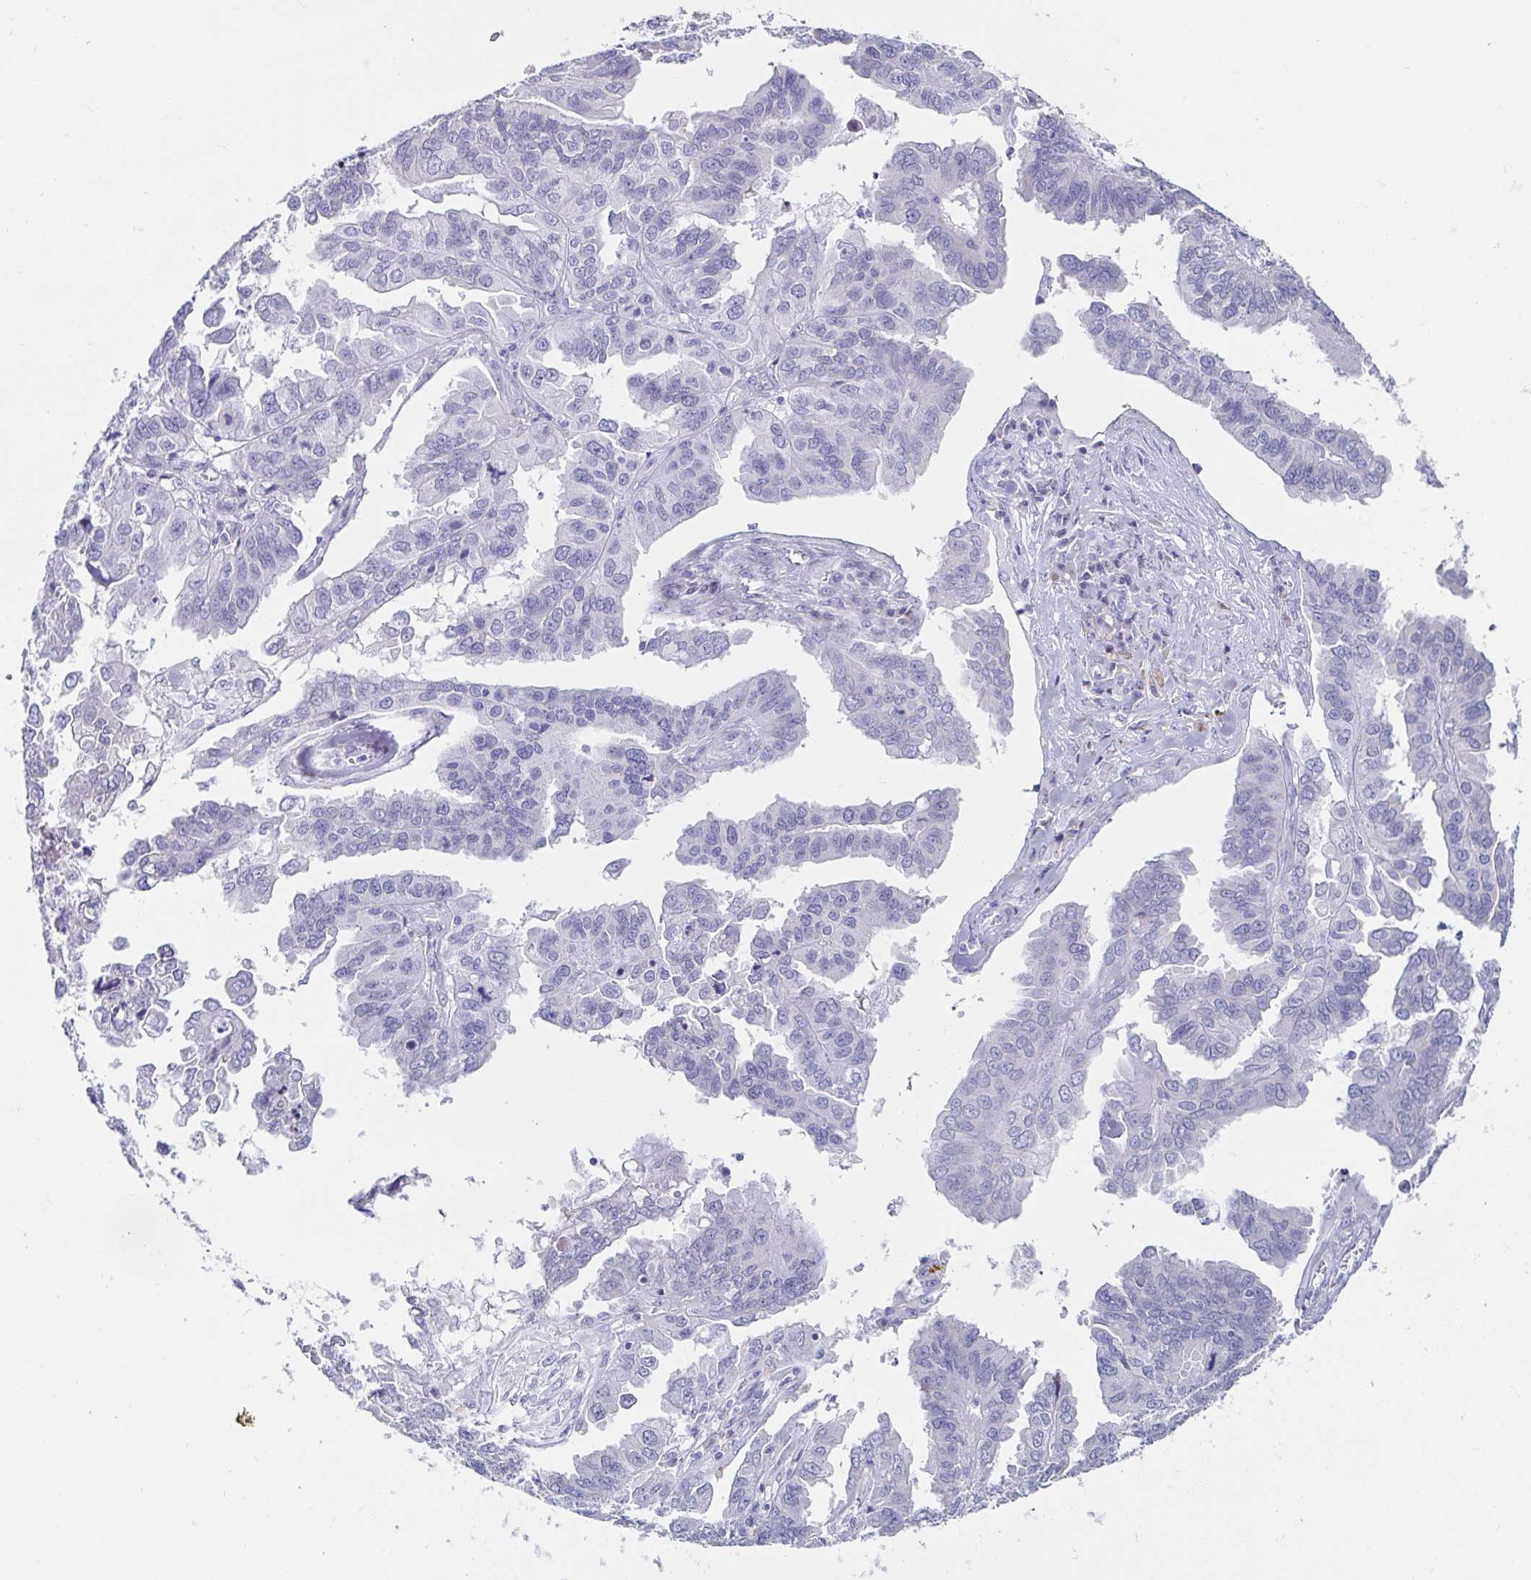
{"staining": {"intensity": "negative", "quantity": "none", "location": "none"}, "tissue": "ovarian cancer", "cell_type": "Tumor cells", "image_type": "cancer", "snomed": [{"axis": "morphology", "description": "Cystadenocarcinoma, serous, NOS"}, {"axis": "topography", "description": "Ovary"}], "caption": "IHC photomicrograph of human ovarian cancer stained for a protein (brown), which demonstrates no expression in tumor cells. Brightfield microscopy of immunohistochemistry stained with DAB (brown) and hematoxylin (blue), captured at high magnification.", "gene": "C4orf17", "patient": {"sex": "female", "age": 79}}